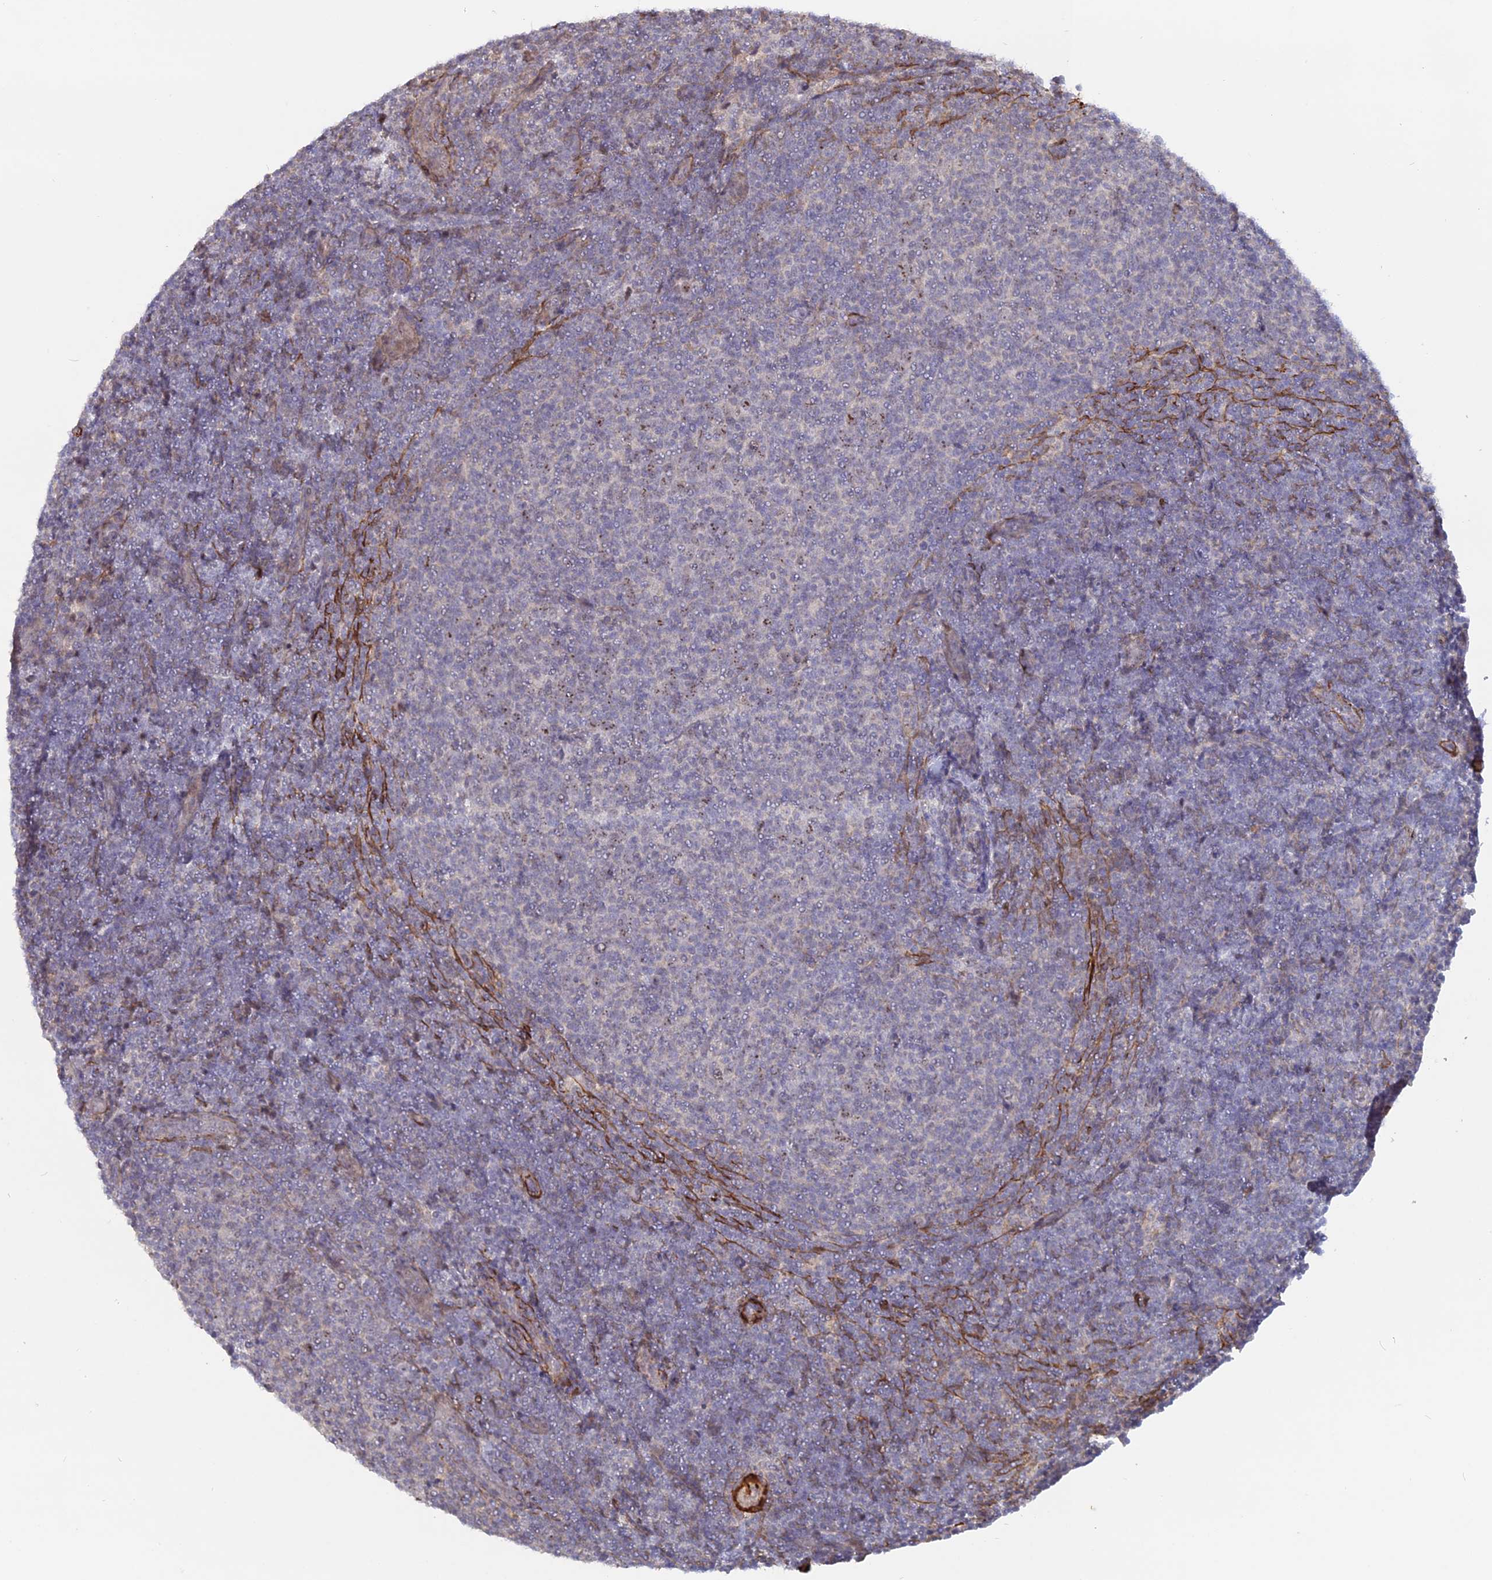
{"staining": {"intensity": "negative", "quantity": "none", "location": "none"}, "tissue": "lymphoma", "cell_type": "Tumor cells", "image_type": "cancer", "snomed": [{"axis": "morphology", "description": "Malignant lymphoma, non-Hodgkin's type, Low grade"}, {"axis": "topography", "description": "Lymph node"}], "caption": "This is a image of immunohistochemistry (IHC) staining of lymphoma, which shows no staining in tumor cells. The staining is performed using DAB brown chromogen with nuclei counter-stained in using hematoxylin.", "gene": "CCDC154", "patient": {"sex": "male", "age": 66}}